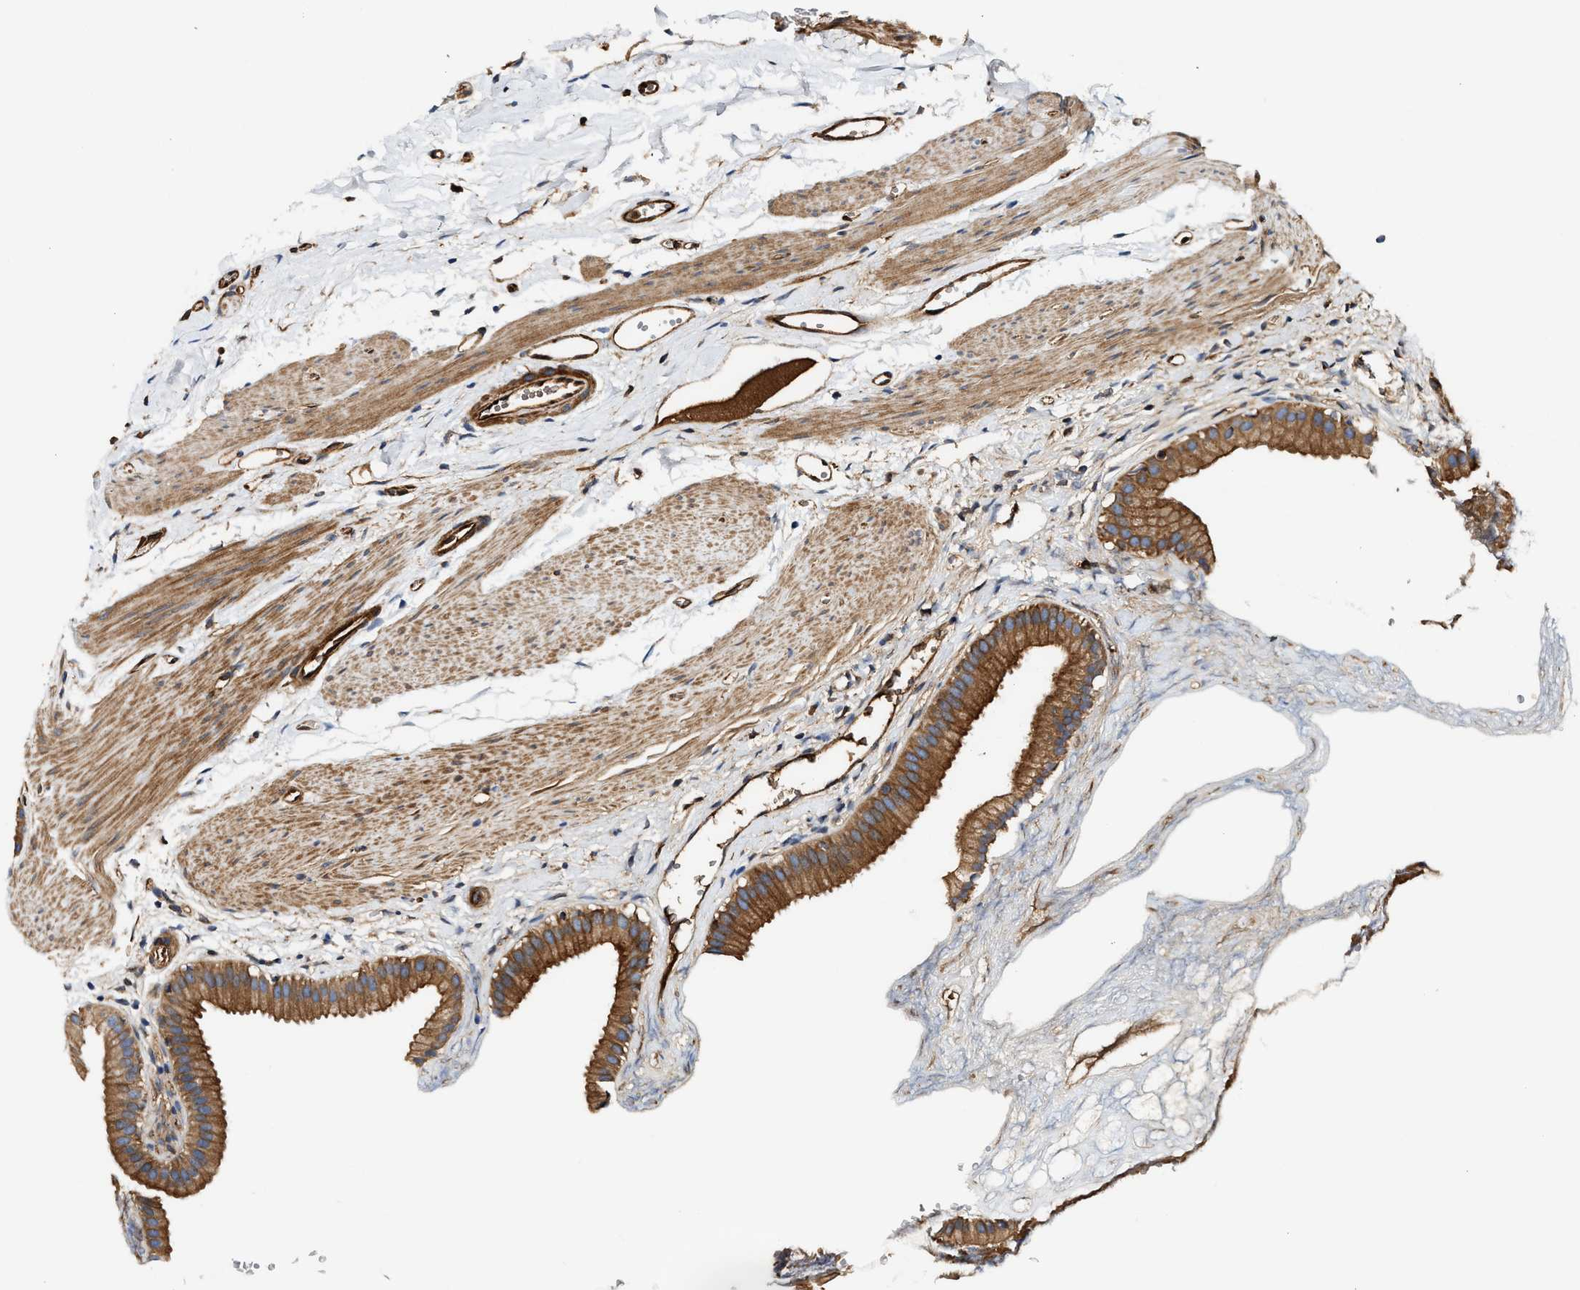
{"staining": {"intensity": "moderate", "quantity": ">75%", "location": "cytoplasmic/membranous"}, "tissue": "gallbladder", "cell_type": "Glandular cells", "image_type": "normal", "snomed": [{"axis": "morphology", "description": "Normal tissue, NOS"}, {"axis": "topography", "description": "Gallbladder"}], "caption": "High-power microscopy captured an IHC photomicrograph of normal gallbladder, revealing moderate cytoplasmic/membranous expression in approximately >75% of glandular cells.", "gene": "HIP1", "patient": {"sex": "female", "age": 64}}